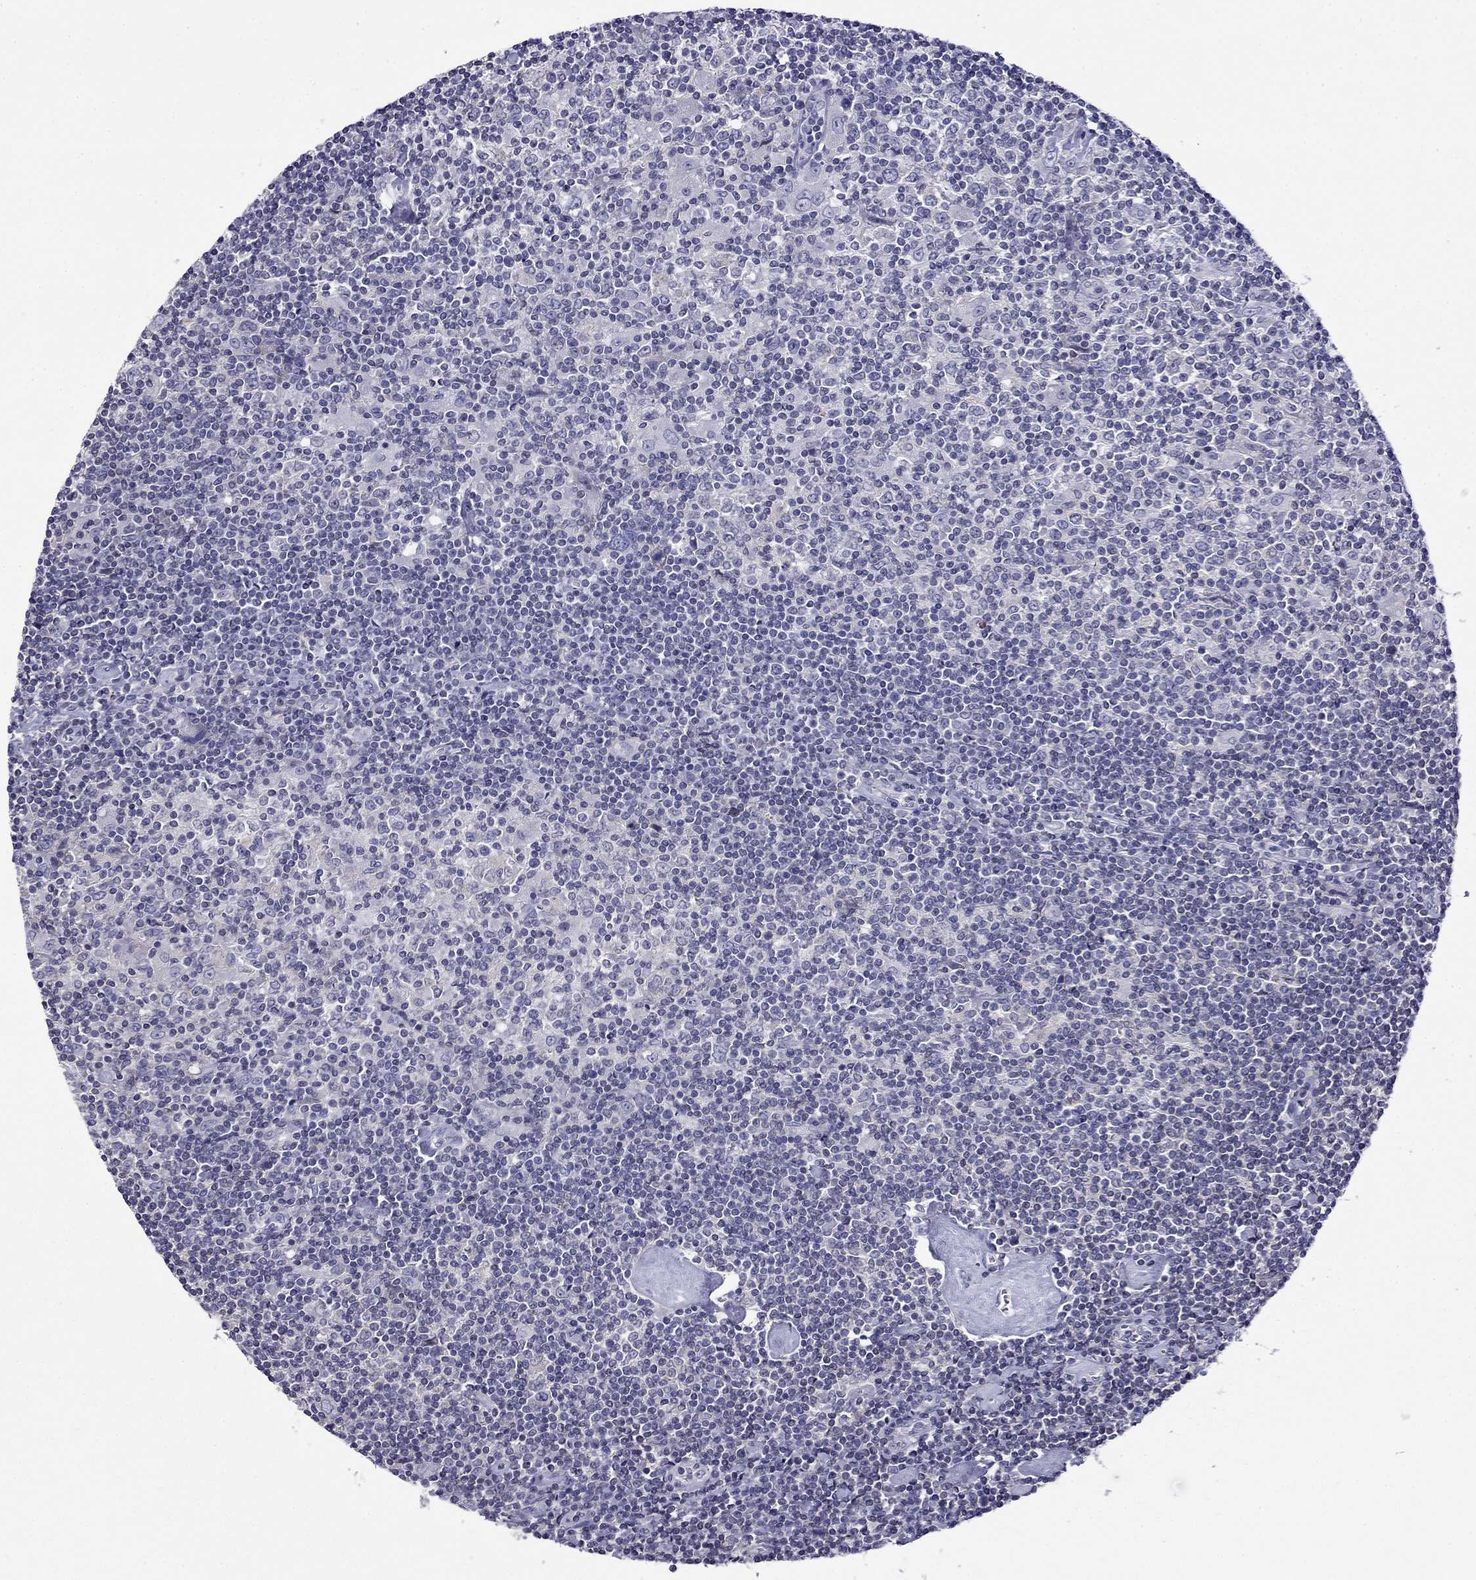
{"staining": {"intensity": "negative", "quantity": "none", "location": "none"}, "tissue": "lymphoma", "cell_type": "Tumor cells", "image_type": "cancer", "snomed": [{"axis": "morphology", "description": "Hodgkin's disease, NOS"}, {"axis": "topography", "description": "Lymph node"}], "caption": "Tumor cells are negative for brown protein staining in Hodgkin's disease.", "gene": "PRR18", "patient": {"sex": "male", "age": 40}}